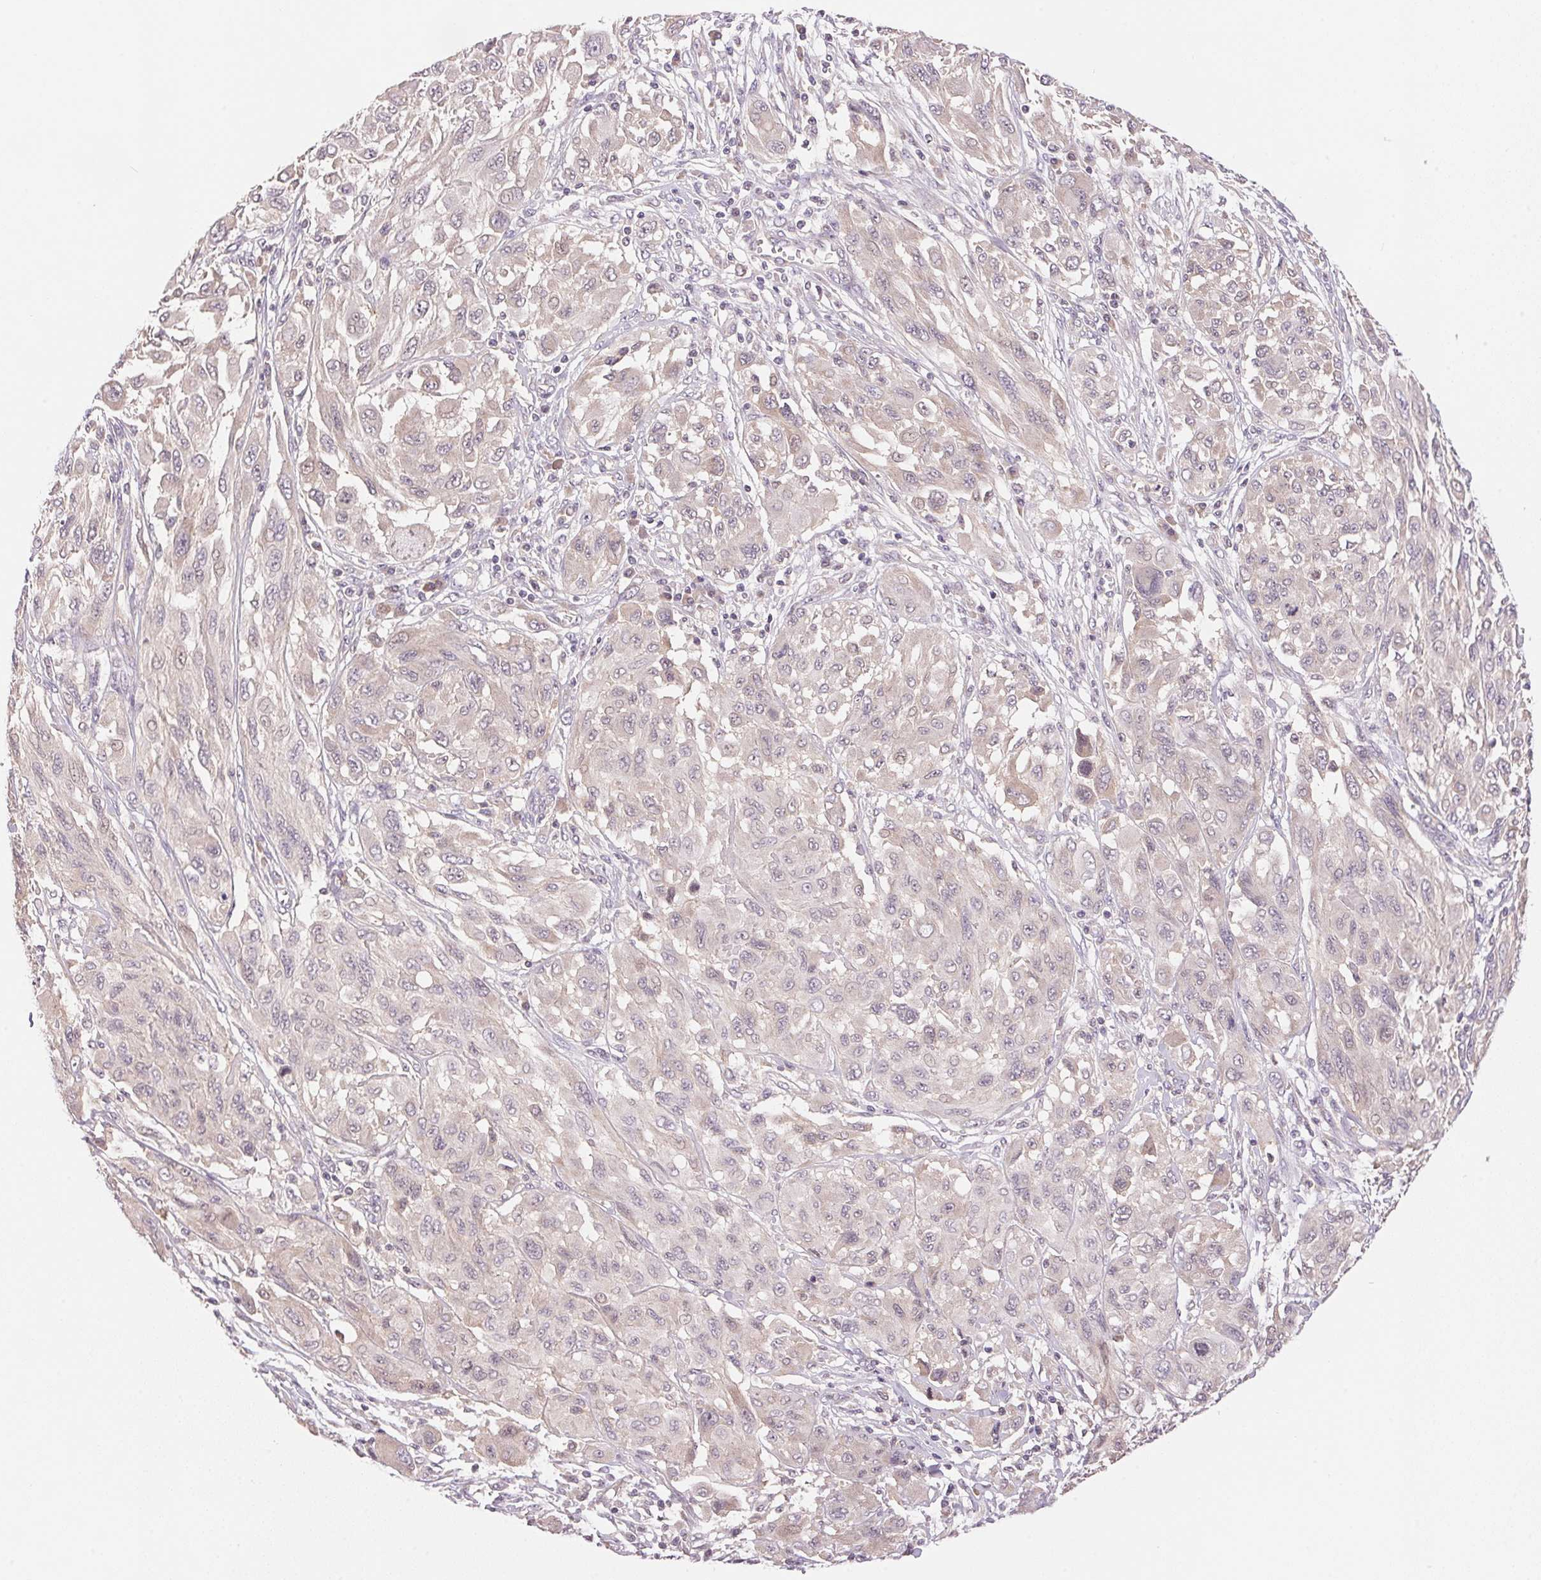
{"staining": {"intensity": "negative", "quantity": "none", "location": "none"}, "tissue": "melanoma", "cell_type": "Tumor cells", "image_type": "cancer", "snomed": [{"axis": "morphology", "description": "Malignant melanoma, NOS"}, {"axis": "topography", "description": "Skin"}], "caption": "There is no significant staining in tumor cells of malignant melanoma.", "gene": "BNIP5", "patient": {"sex": "female", "age": 91}}